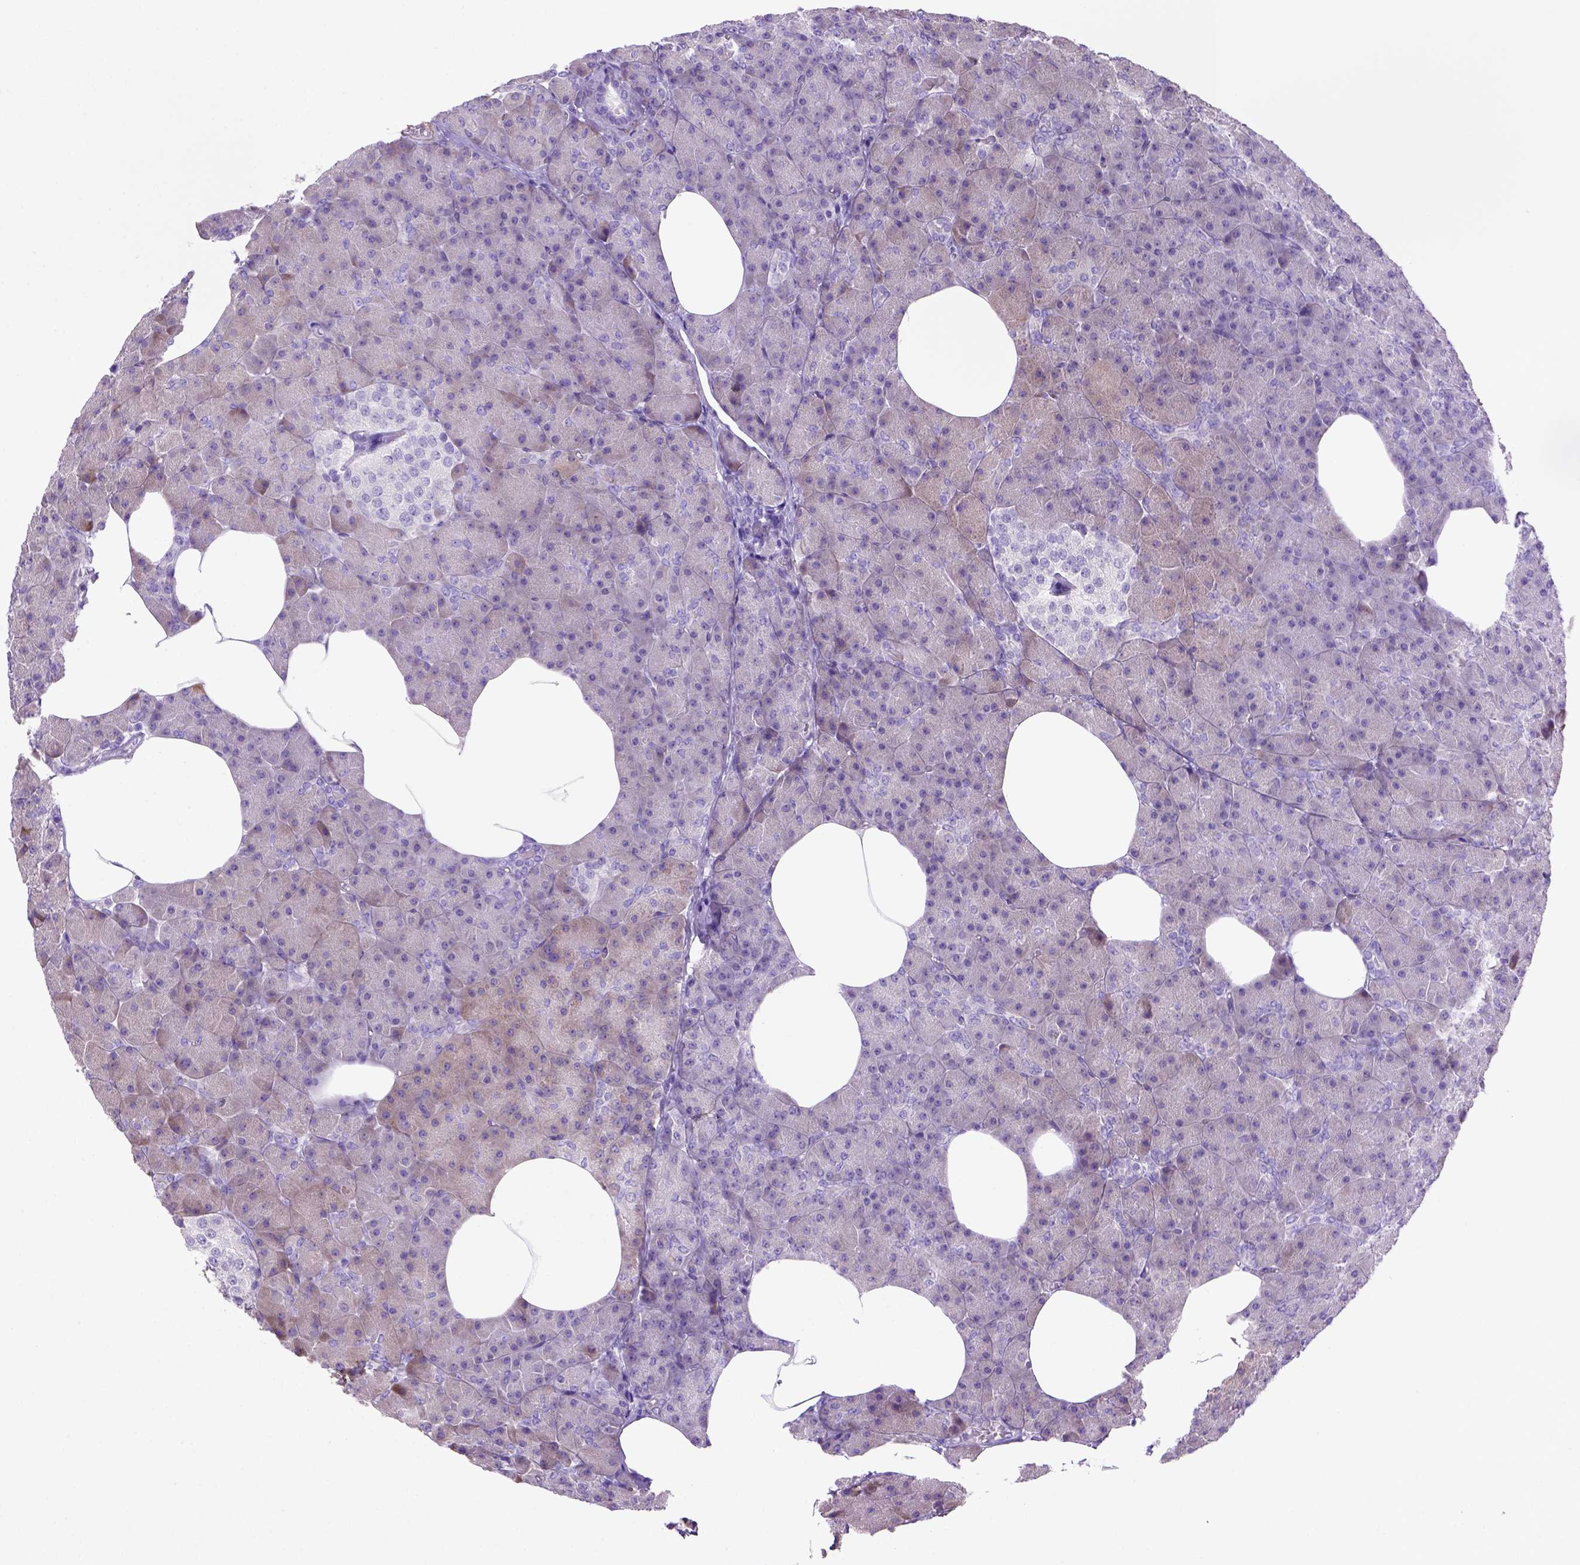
{"staining": {"intensity": "negative", "quantity": "none", "location": "none"}, "tissue": "pancreas", "cell_type": "Exocrine glandular cells", "image_type": "normal", "snomed": [{"axis": "morphology", "description": "Normal tissue, NOS"}, {"axis": "topography", "description": "Pancreas"}], "caption": "Pancreas stained for a protein using immunohistochemistry exhibits no staining exocrine glandular cells.", "gene": "SIRPD", "patient": {"sex": "female", "age": 45}}